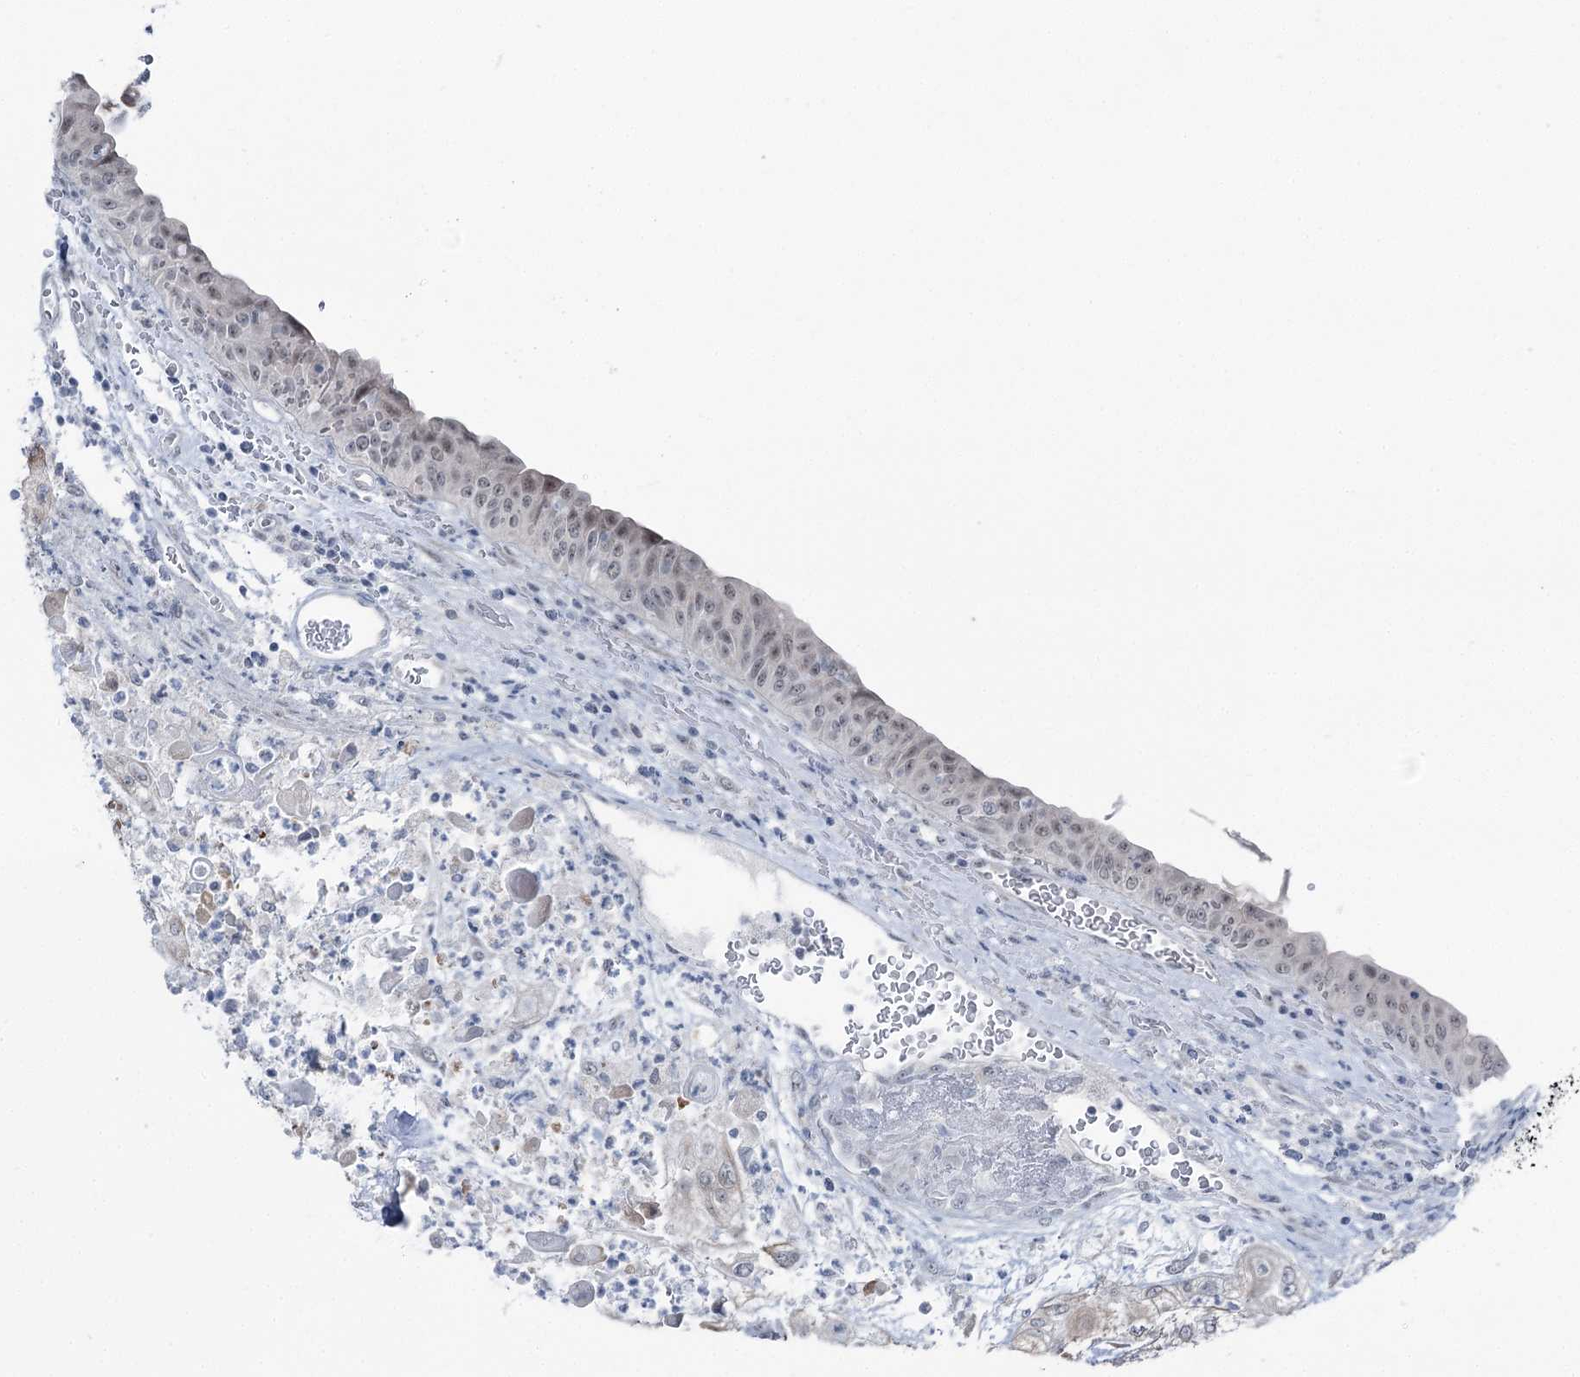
{"staining": {"intensity": "weak", "quantity": "<25%", "location": "cytoplasmic/membranous"}, "tissue": "urothelial cancer", "cell_type": "Tumor cells", "image_type": "cancer", "snomed": [{"axis": "morphology", "description": "Urothelial carcinoma, High grade"}, {"axis": "topography", "description": "Urinary bladder"}], "caption": "High magnification brightfield microscopy of urothelial carcinoma (high-grade) stained with DAB (brown) and counterstained with hematoxylin (blue): tumor cells show no significant positivity.", "gene": "STEEP1", "patient": {"sex": "female", "age": 79}}